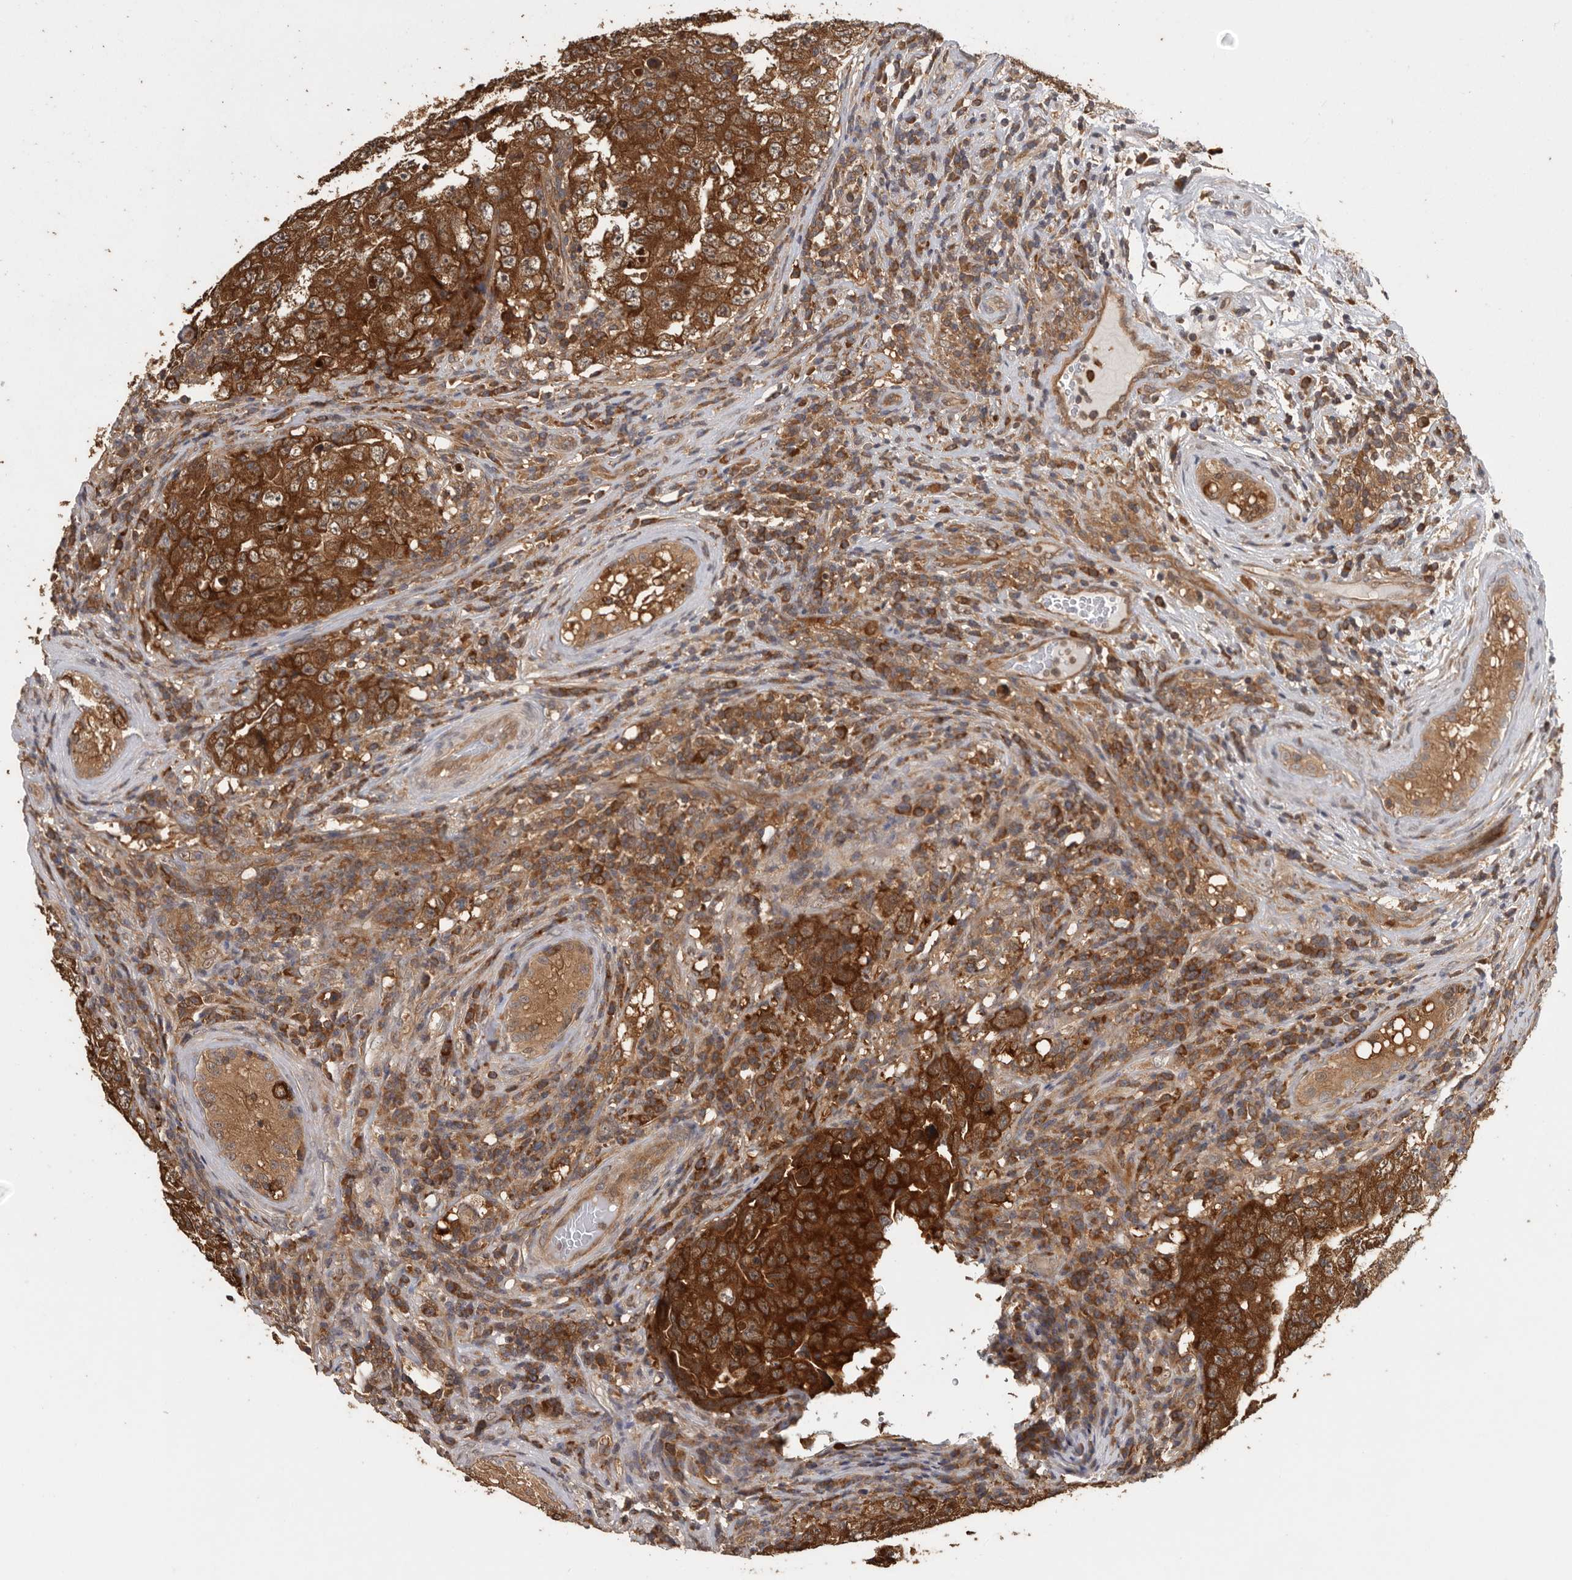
{"staining": {"intensity": "strong", "quantity": ">75%", "location": "cytoplasmic/membranous"}, "tissue": "testis cancer", "cell_type": "Tumor cells", "image_type": "cancer", "snomed": [{"axis": "morphology", "description": "Carcinoma, Embryonal, NOS"}, {"axis": "topography", "description": "Testis"}], "caption": "Immunohistochemistry (IHC) of human embryonal carcinoma (testis) demonstrates high levels of strong cytoplasmic/membranous staining in about >75% of tumor cells. (IHC, brightfield microscopy, high magnification).", "gene": "CCT8", "patient": {"sex": "male", "age": 26}}